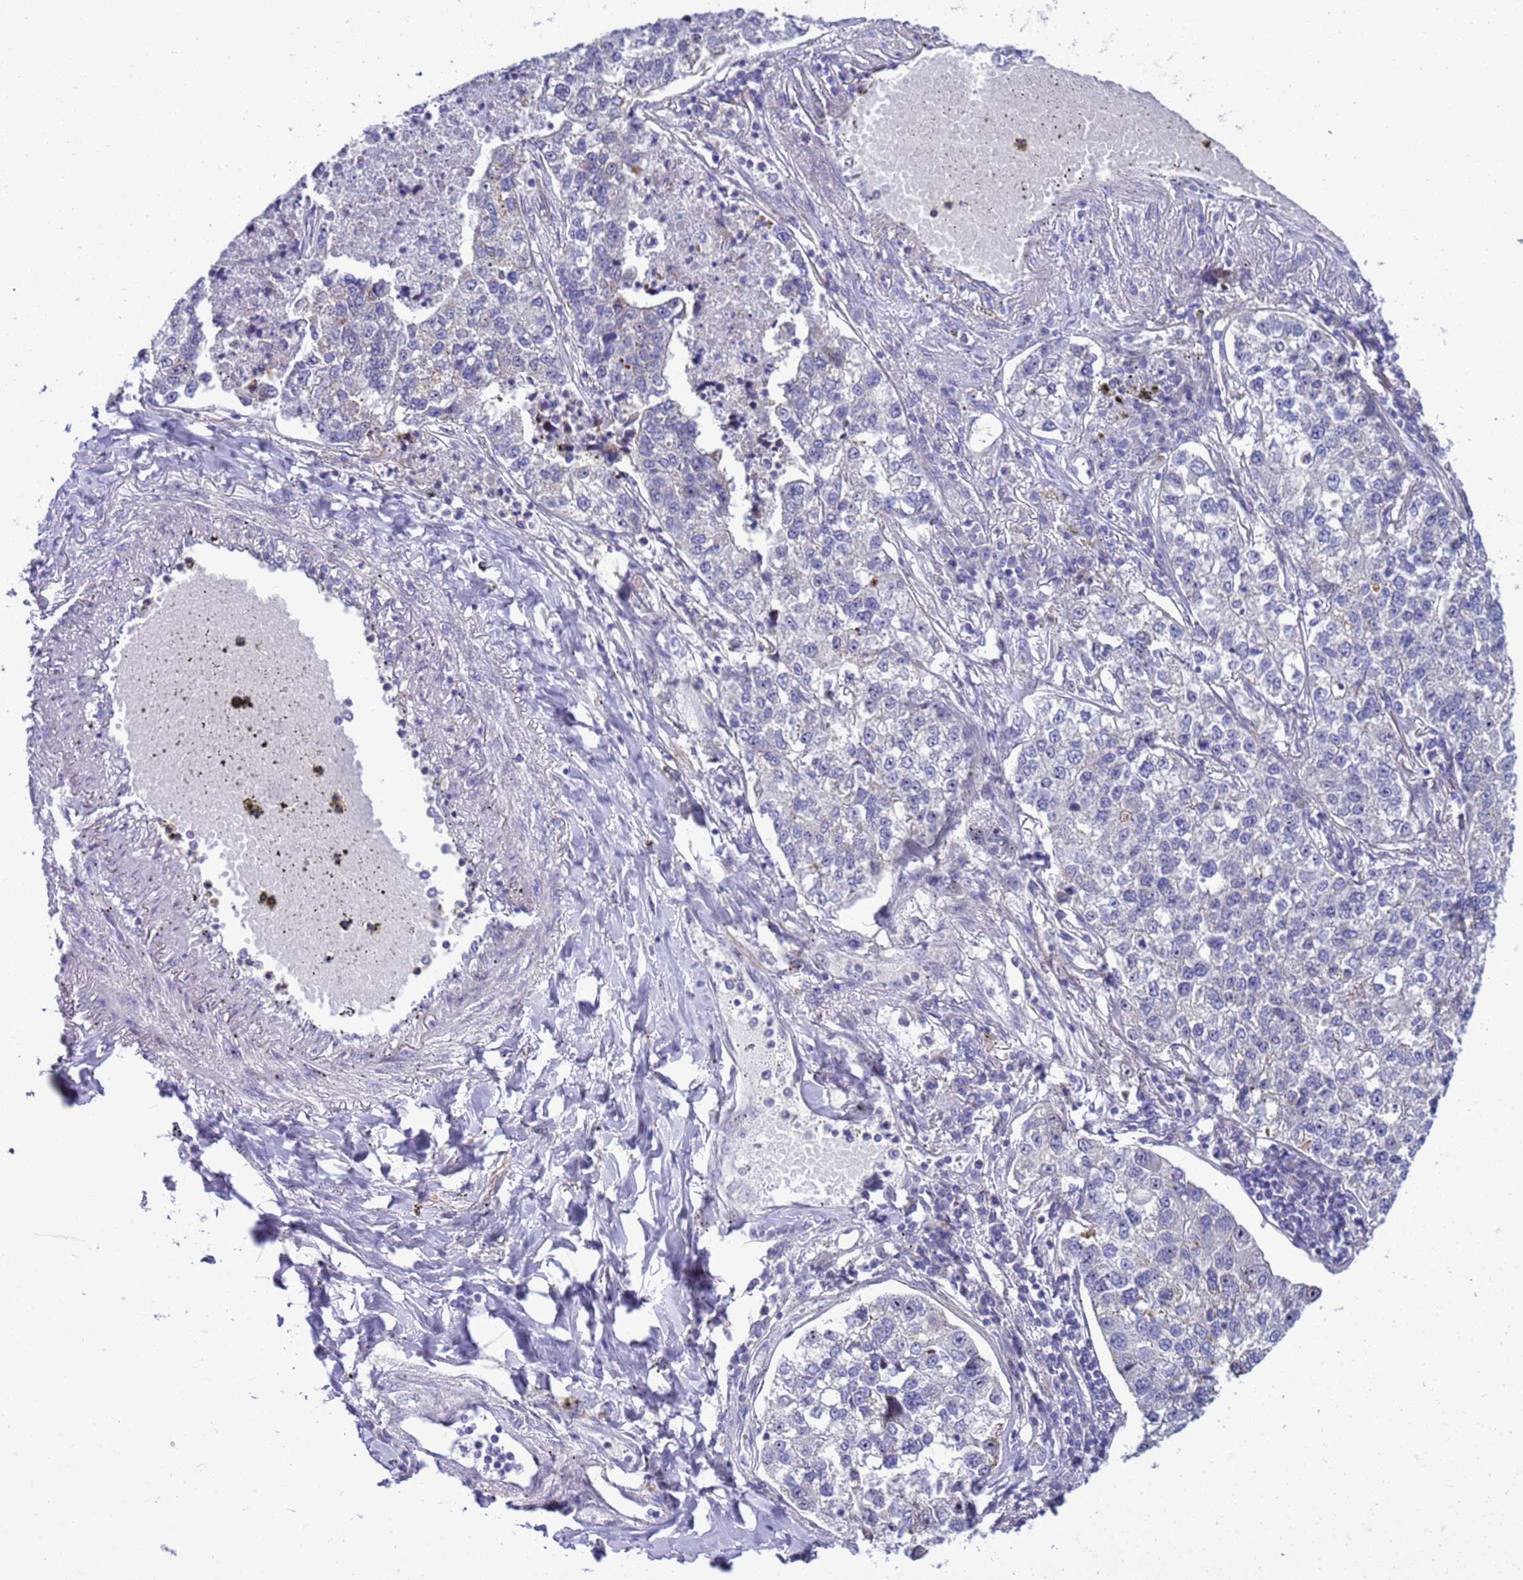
{"staining": {"intensity": "weak", "quantity": "<25%", "location": "nuclear"}, "tissue": "lung cancer", "cell_type": "Tumor cells", "image_type": "cancer", "snomed": [{"axis": "morphology", "description": "Adenocarcinoma, NOS"}, {"axis": "topography", "description": "Lung"}], "caption": "Human lung adenocarcinoma stained for a protein using IHC demonstrates no staining in tumor cells.", "gene": "LRATD1", "patient": {"sex": "male", "age": 49}}